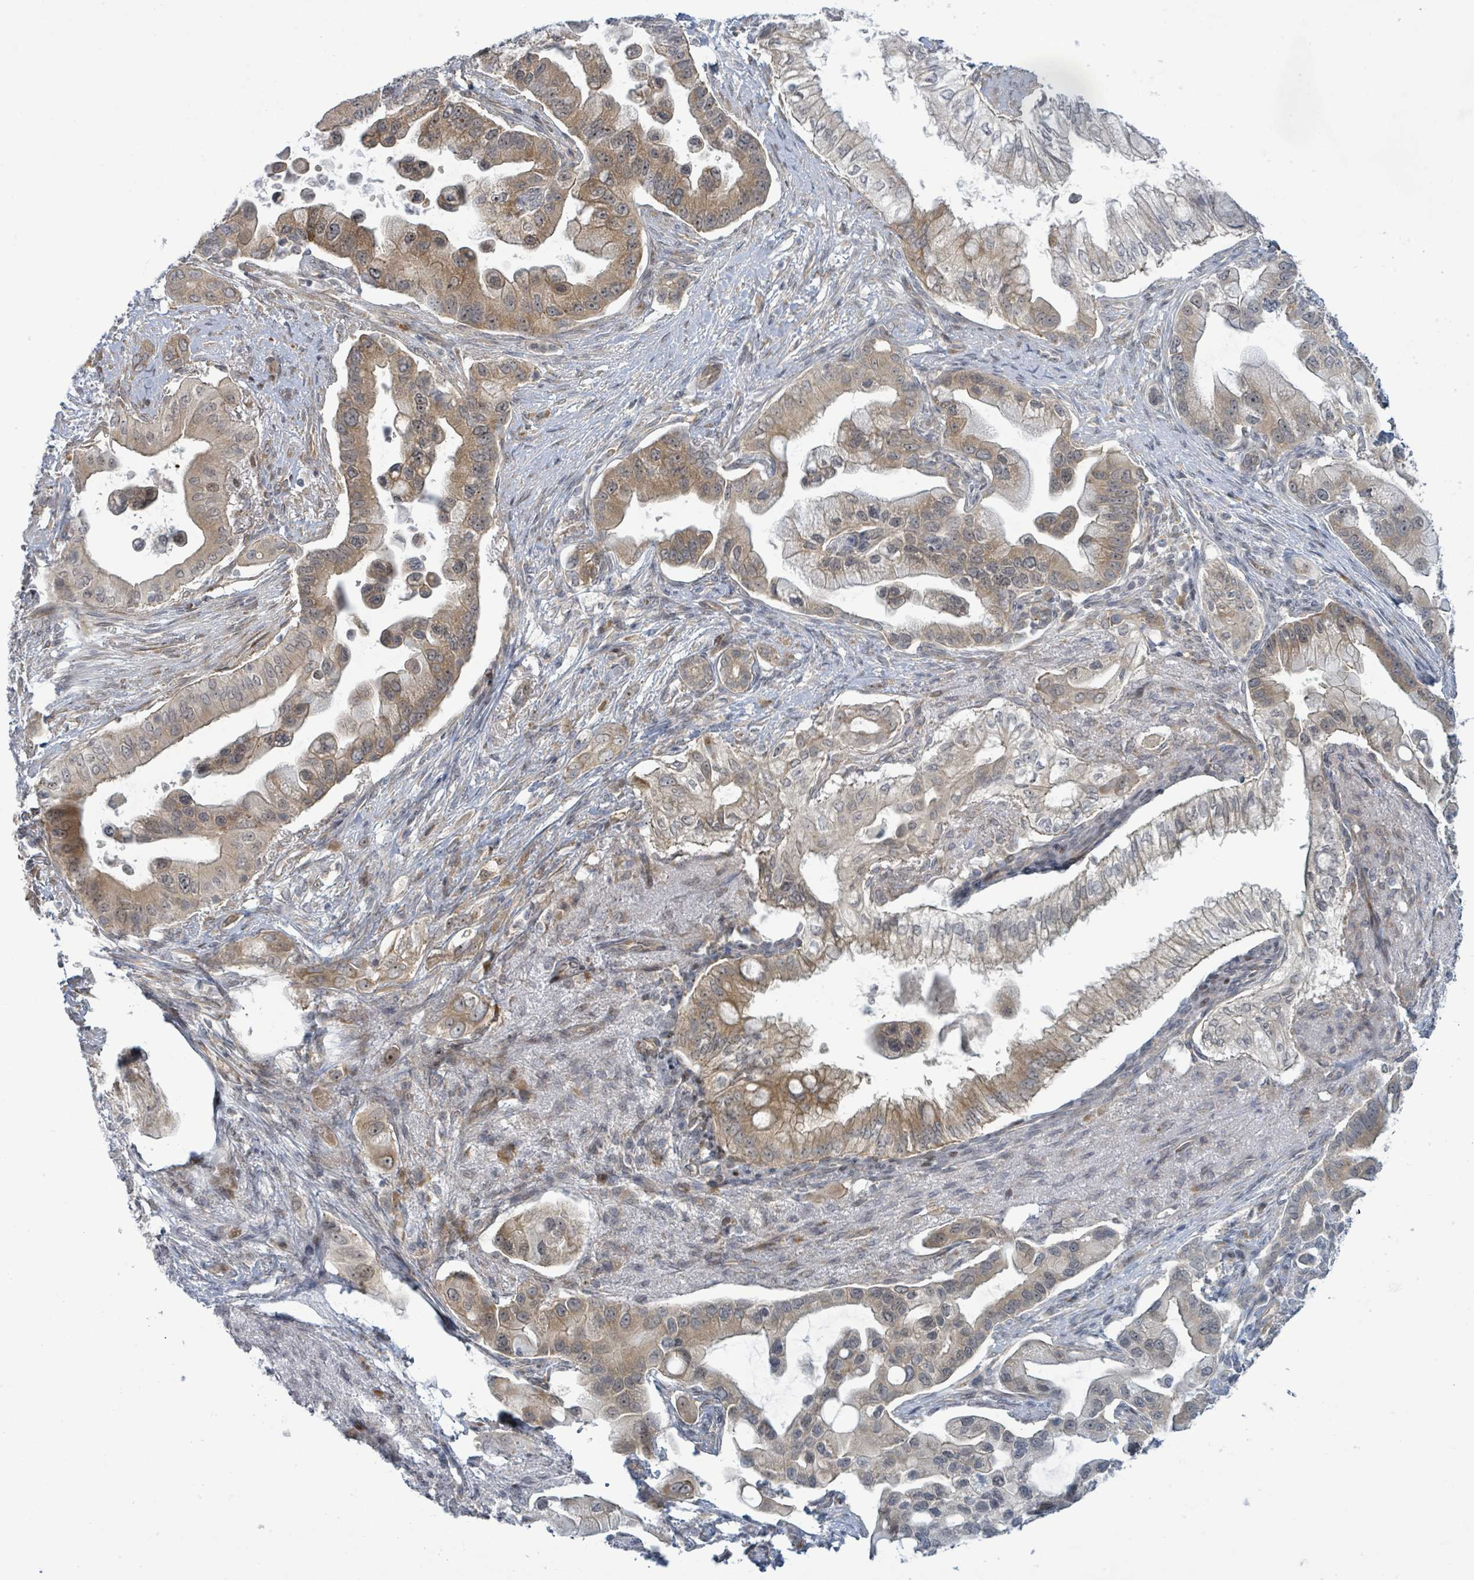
{"staining": {"intensity": "moderate", "quantity": ">75%", "location": "cytoplasmic/membranous"}, "tissue": "pancreatic cancer", "cell_type": "Tumor cells", "image_type": "cancer", "snomed": [{"axis": "morphology", "description": "Adenocarcinoma, NOS"}, {"axis": "topography", "description": "Pancreas"}], "caption": "Brown immunohistochemical staining in human pancreatic adenocarcinoma exhibits moderate cytoplasmic/membranous positivity in about >75% of tumor cells.", "gene": "RPL32", "patient": {"sex": "male", "age": 57}}